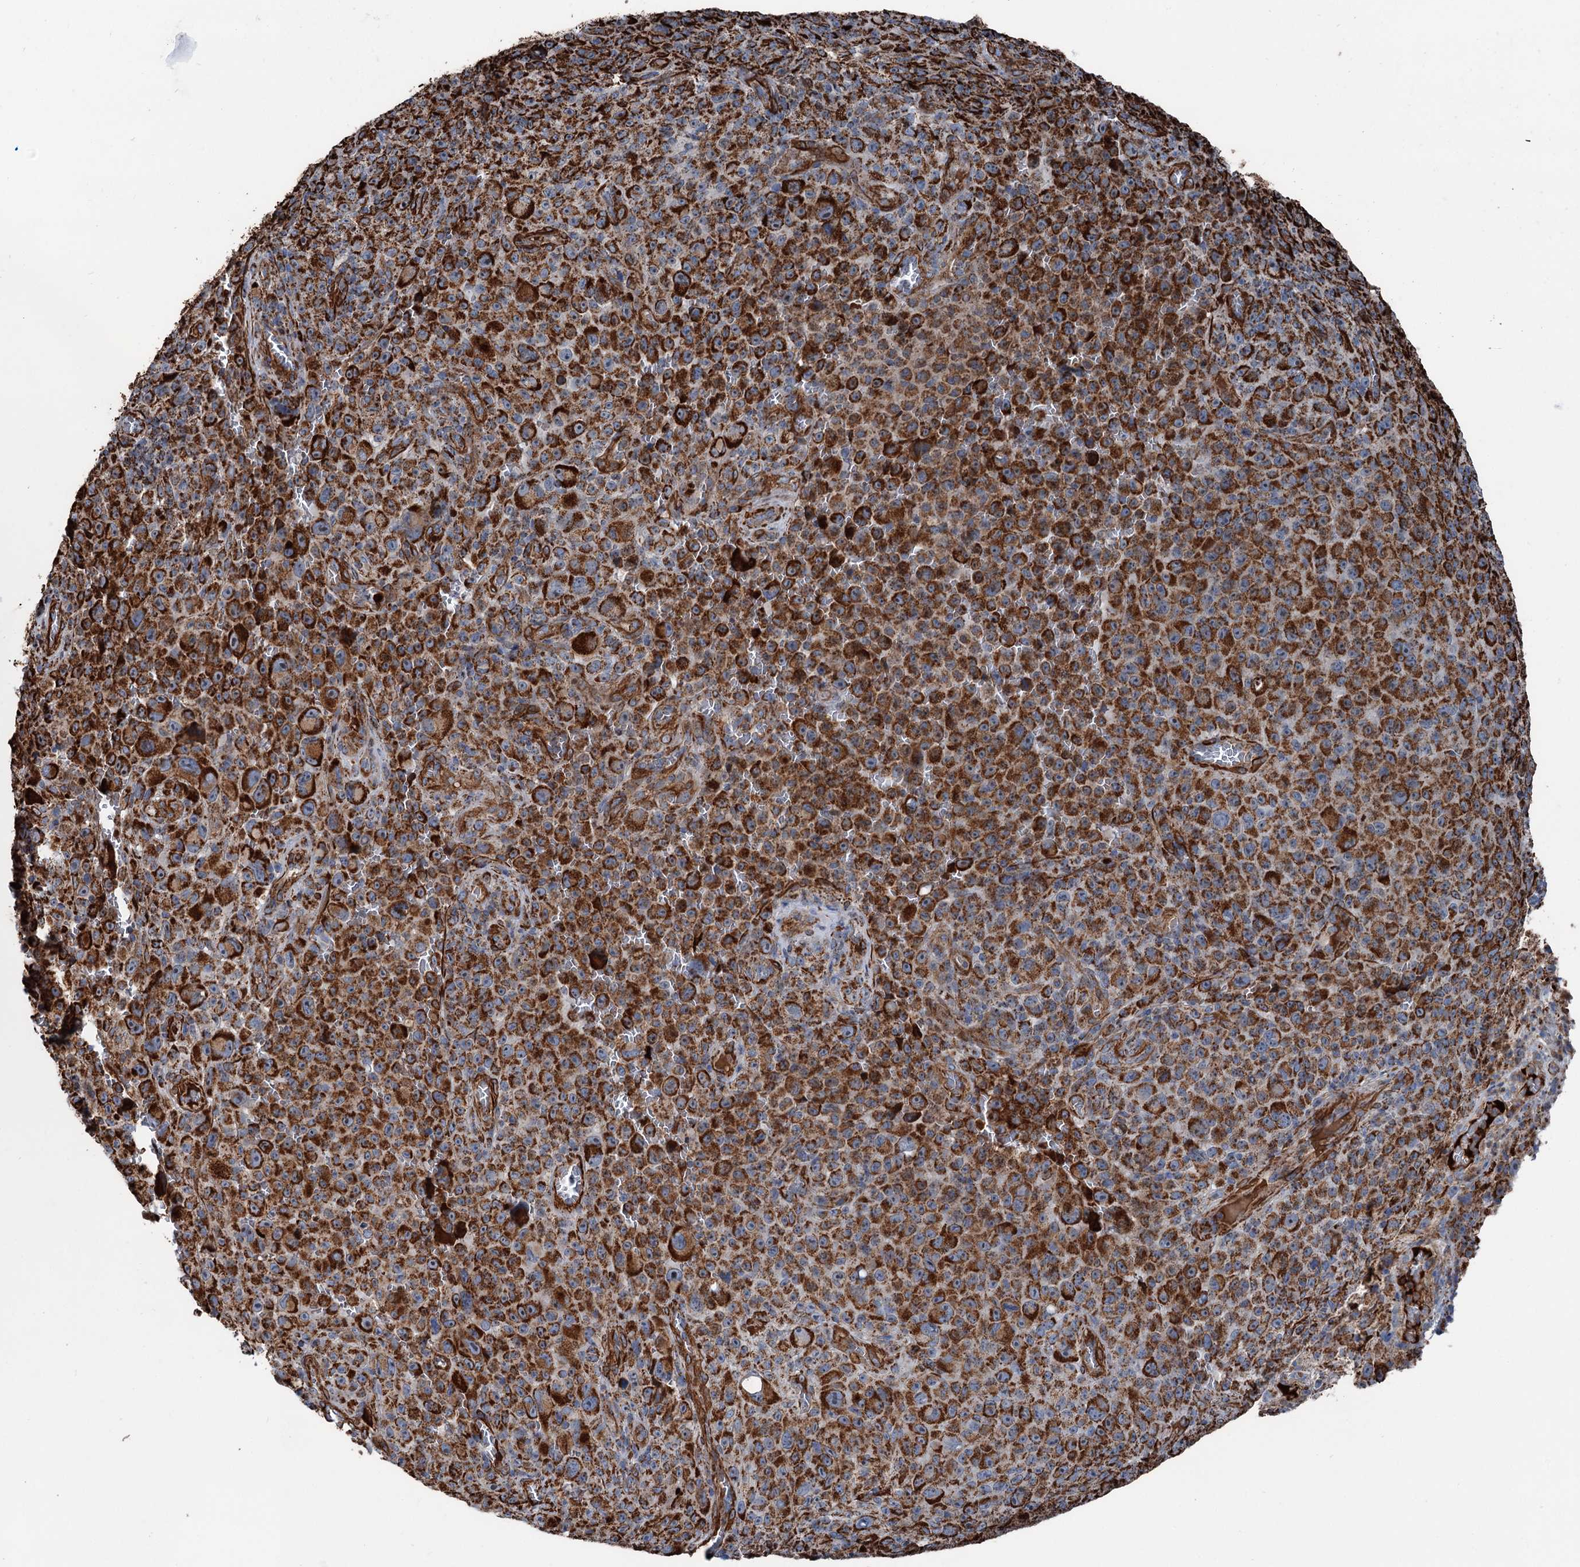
{"staining": {"intensity": "strong", "quantity": ">75%", "location": "cytoplasmic/membranous"}, "tissue": "melanoma", "cell_type": "Tumor cells", "image_type": "cancer", "snomed": [{"axis": "morphology", "description": "Malignant melanoma, NOS"}, {"axis": "topography", "description": "Skin"}], "caption": "Immunohistochemical staining of human malignant melanoma exhibits strong cytoplasmic/membranous protein expression in about >75% of tumor cells. (DAB (3,3'-diaminobenzidine) = brown stain, brightfield microscopy at high magnification).", "gene": "DDIAS", "patient": {"sex": "female", "age": 82}}